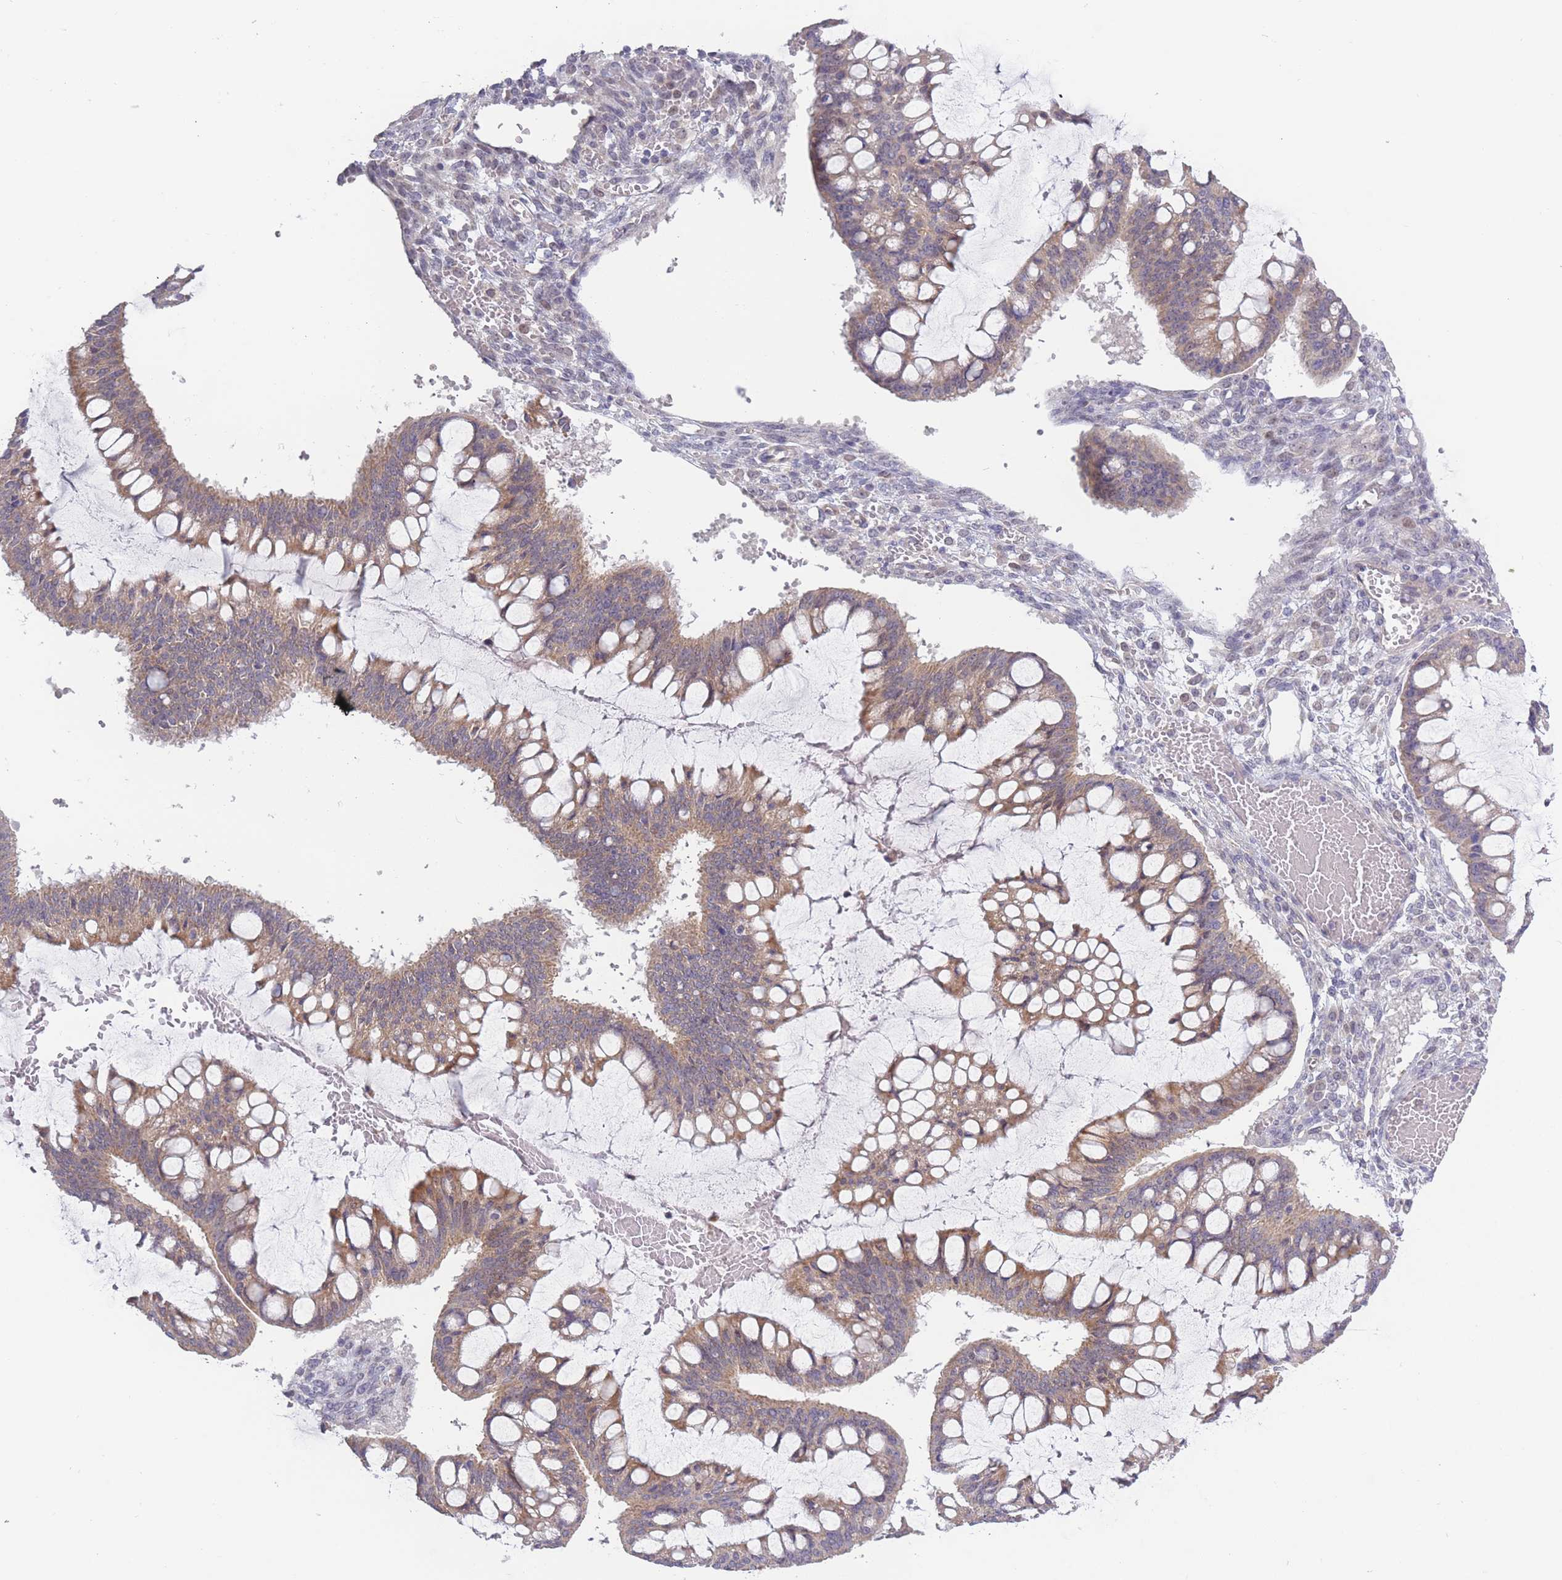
{"staining": {"intensity": "moderate", "quantity": "25%-75%", "location": "cytoplasmic/membranous"}, "tissue": "ovarian cancer", "cell_type": "Tumor cells", "image_type": "cancer", "snomed": [{"axis": "morphology", "description": "Cystadenocarcinoma, mucinous, NOS"}, {"axis": "topography", "description": "Ovary"}], "caption": "This micrograph reveals immunohistochemistry staining of human ovarian cancer (mucinous cystadenocarcinoma), with medium moderate cytoplasmic/membranous staining in about 25%-75% of tumor cells.", "gene": "FAM227B", "patient": {"sex": "female", "age": 73}}